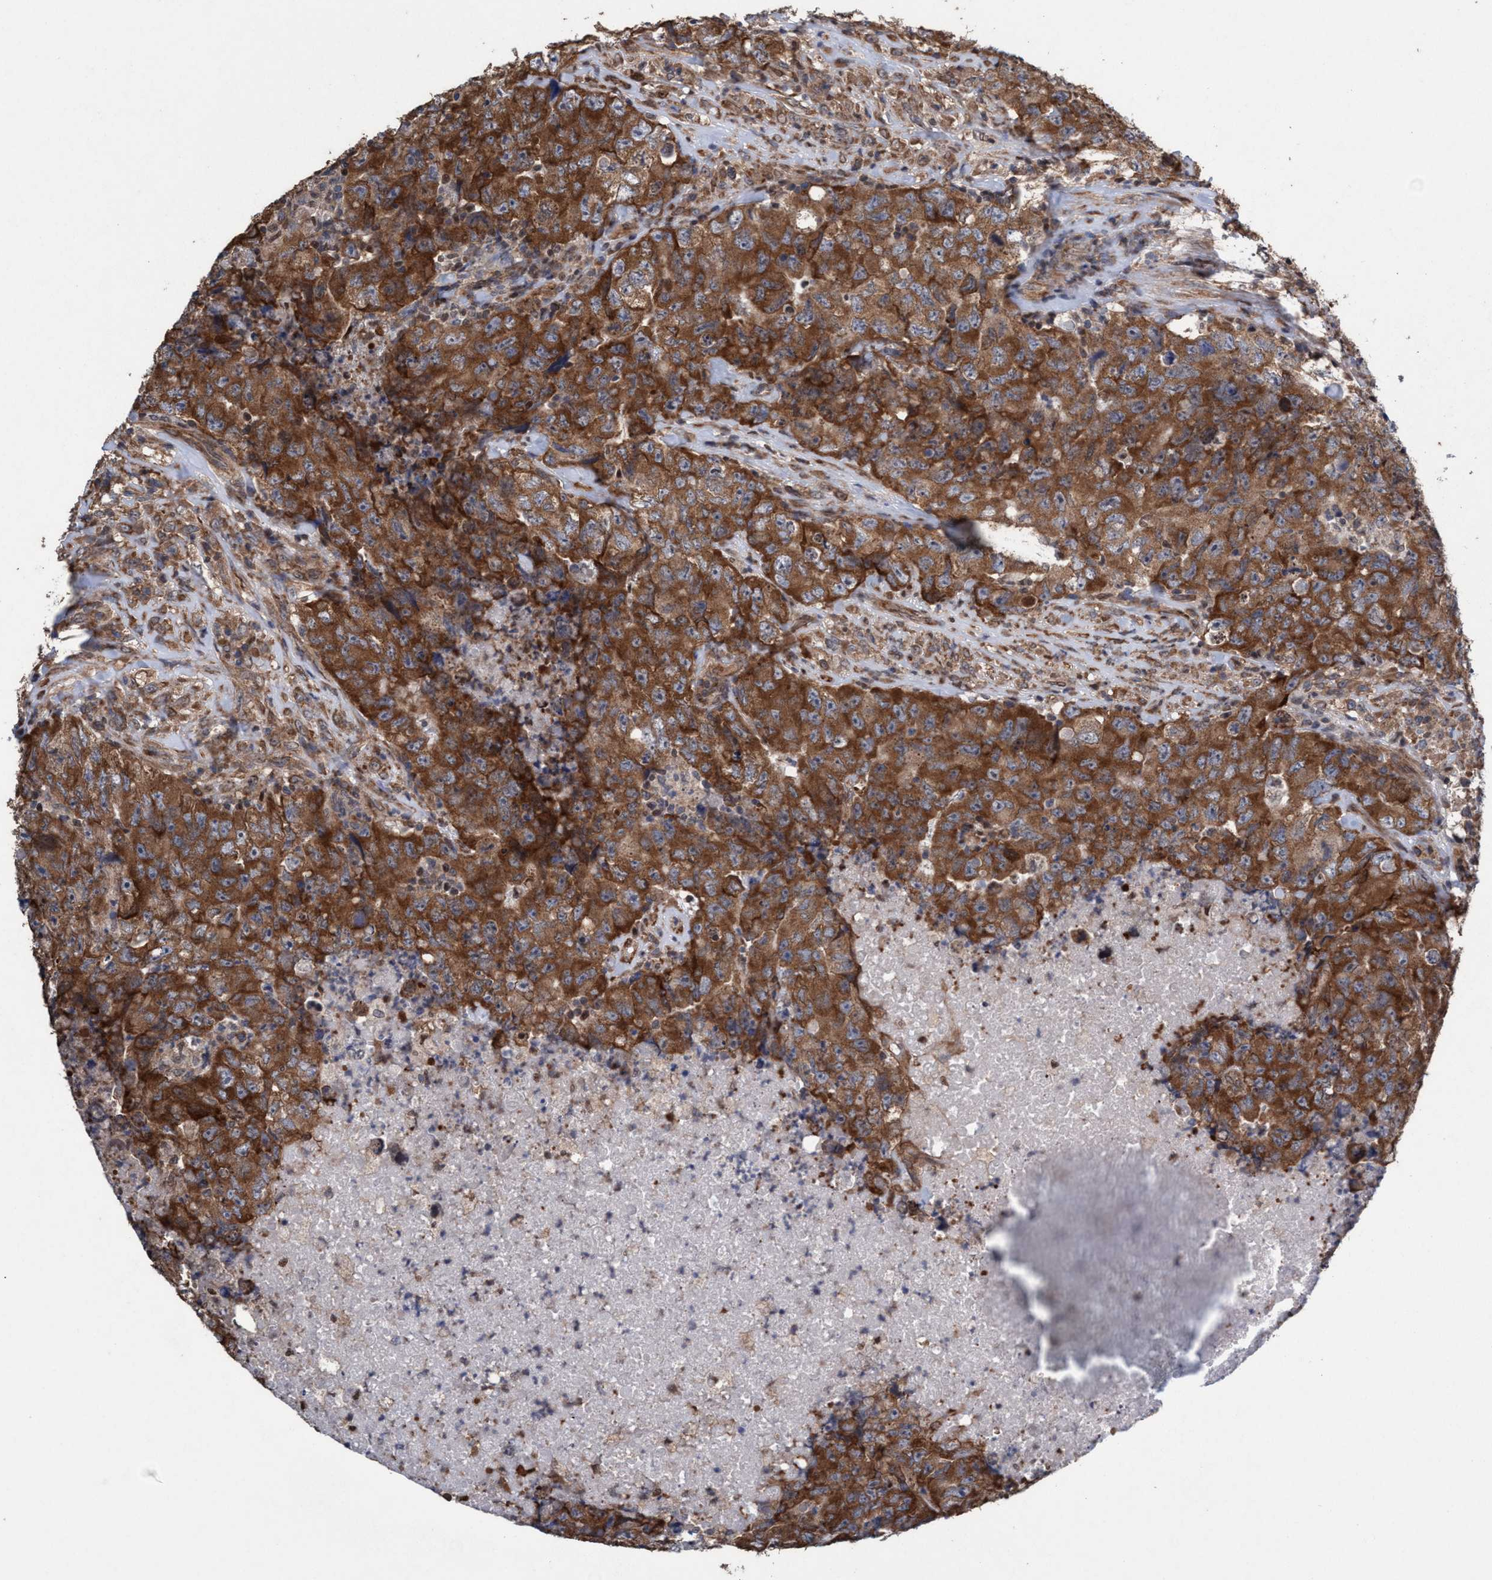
{"staining": {"intensity": "strong", "quantity": ">75%", "location": "cytoplasmic/membranous"}, "tissue": "testis cancer", "cell_type": "Tumor cells", "image_type": "cancer", "snomed": [{"axis": "morphology", "description": "Carcinoma, Embryonal, NOS"}, {"axis": "topography", "description": "Testis"}], "caption": "About >75% of tumor cells in human testis cancer display strong cytoplasmic/membranous protein positivity as visualized by brown immunohistochemical staining.", "gene": "METAP2", "patient": {"sex": "male", "age": 32}}